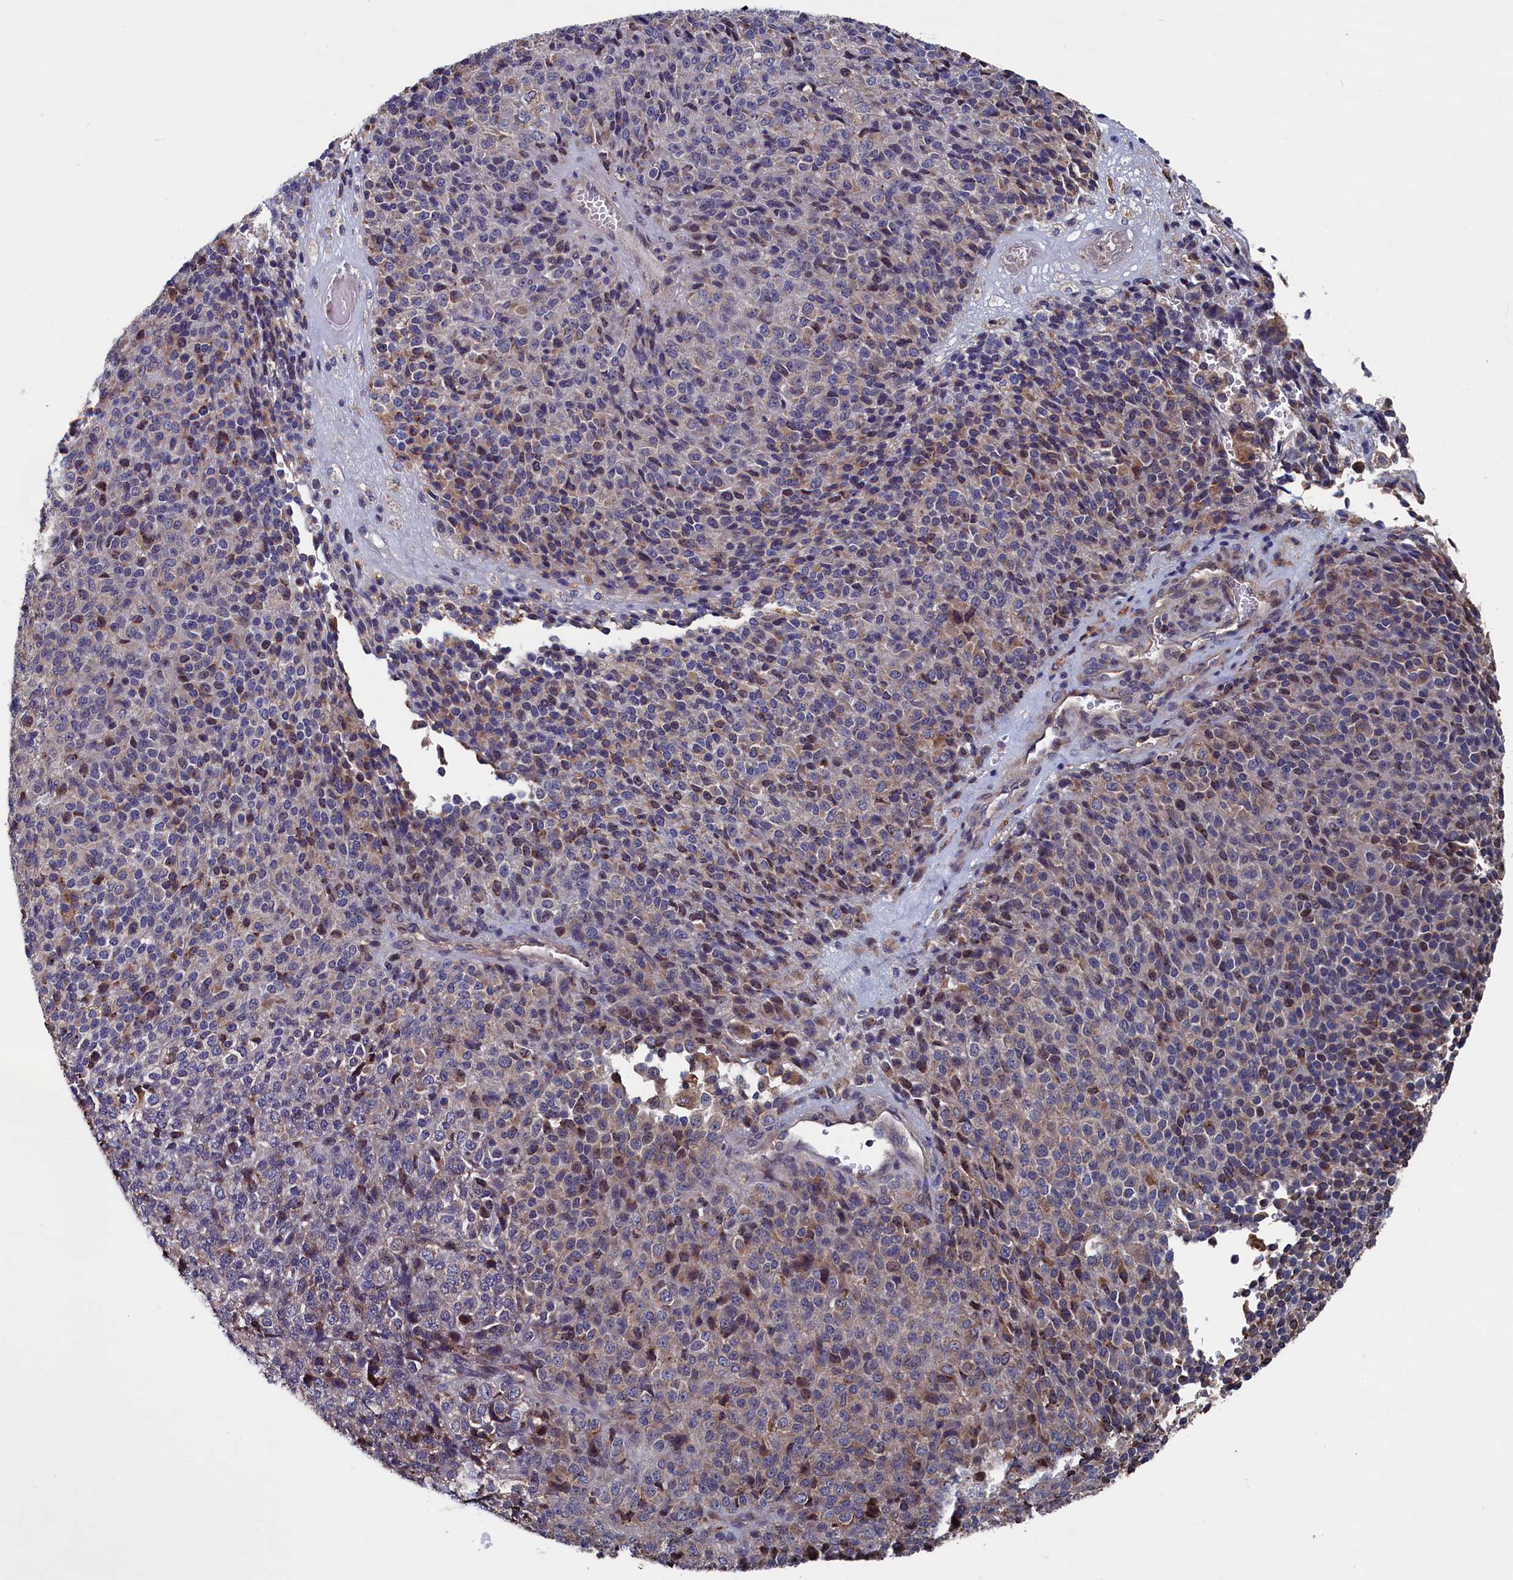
{"staining": {"intensity": "weak", "quantity": "<25%", "location": "cytoplasmic/membranous"}, "tissue": "melanoma", "cell_type": "Tumor cells", "image_type": "cancer", "snomed": [{"axis": "morphology", "description": "Malignant melanoma, Metastatic site"}, {"axis": "topography", "description": "Brain"}], "caption": "IHC of malignant melanoma (metastatic site) shows no expression in tumor cells. (Brightfield microscopy of DAB immunohistochemistry at high magnification).", "gene": "SPATA13", "patient": {"sex": "female", "age": 56}}